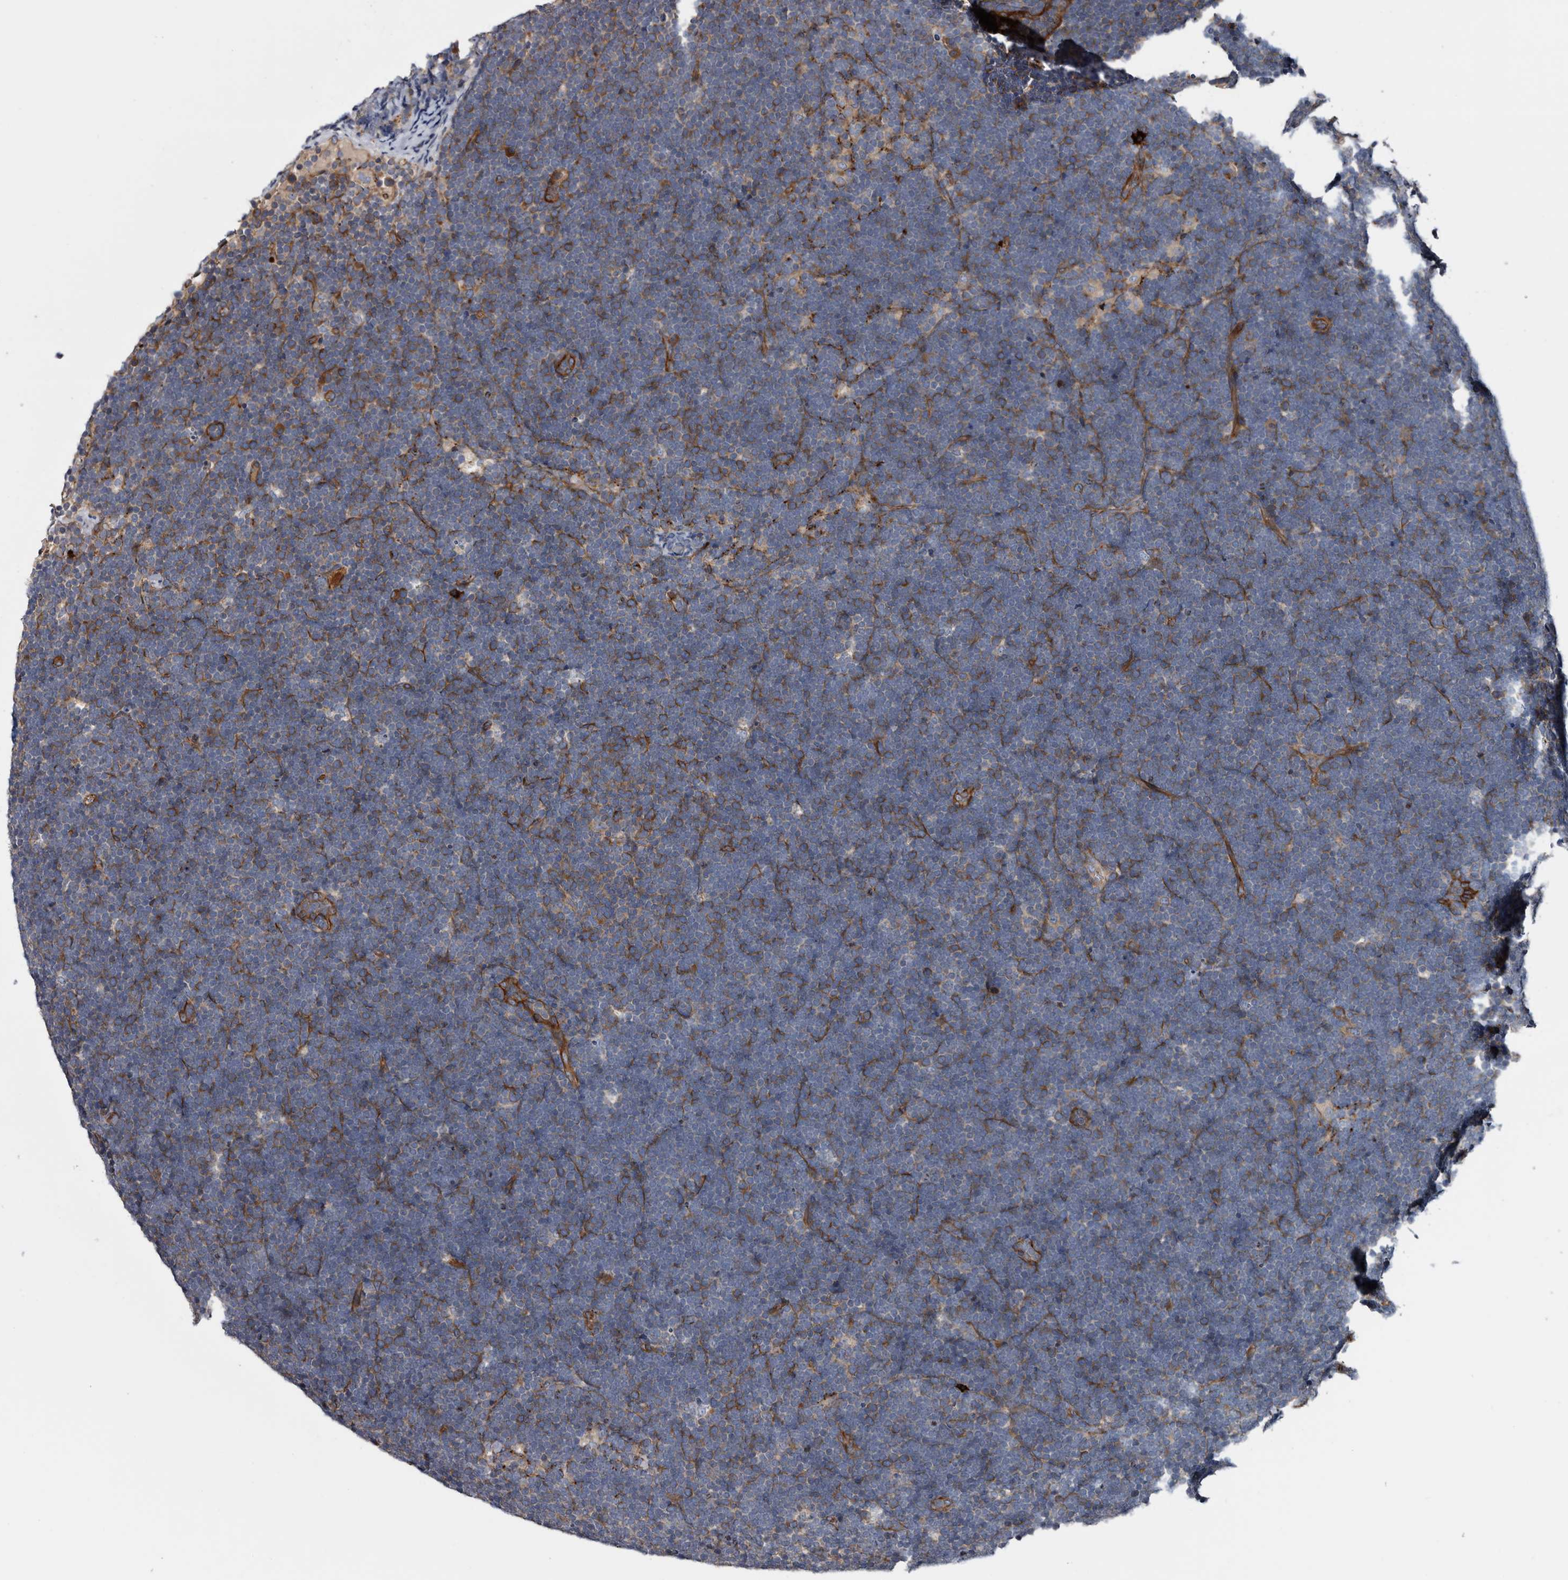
{"staining": {"intensity": "moderate", "quantity": "<25%", "location": "cytoplasmic/membranous"}, "tissue": "lymphoma", "cell_type": "Tumor cells", "image_type": "cancer", "snomed": [{"axis": "morphology", "description": "Malignant lymphoma, non-Hodgkin's type, High grade"}, {"axis": "topography", "description": "Lymph node"}], "caption": "Lymphoma was stained to show a protein in brown. There is low levels of moderate cytoplasmic/membranous staining in approximately <25% of tumor cells.", "gene": "TSPAN17", "patient": {"sex": "male", "age": 13}}